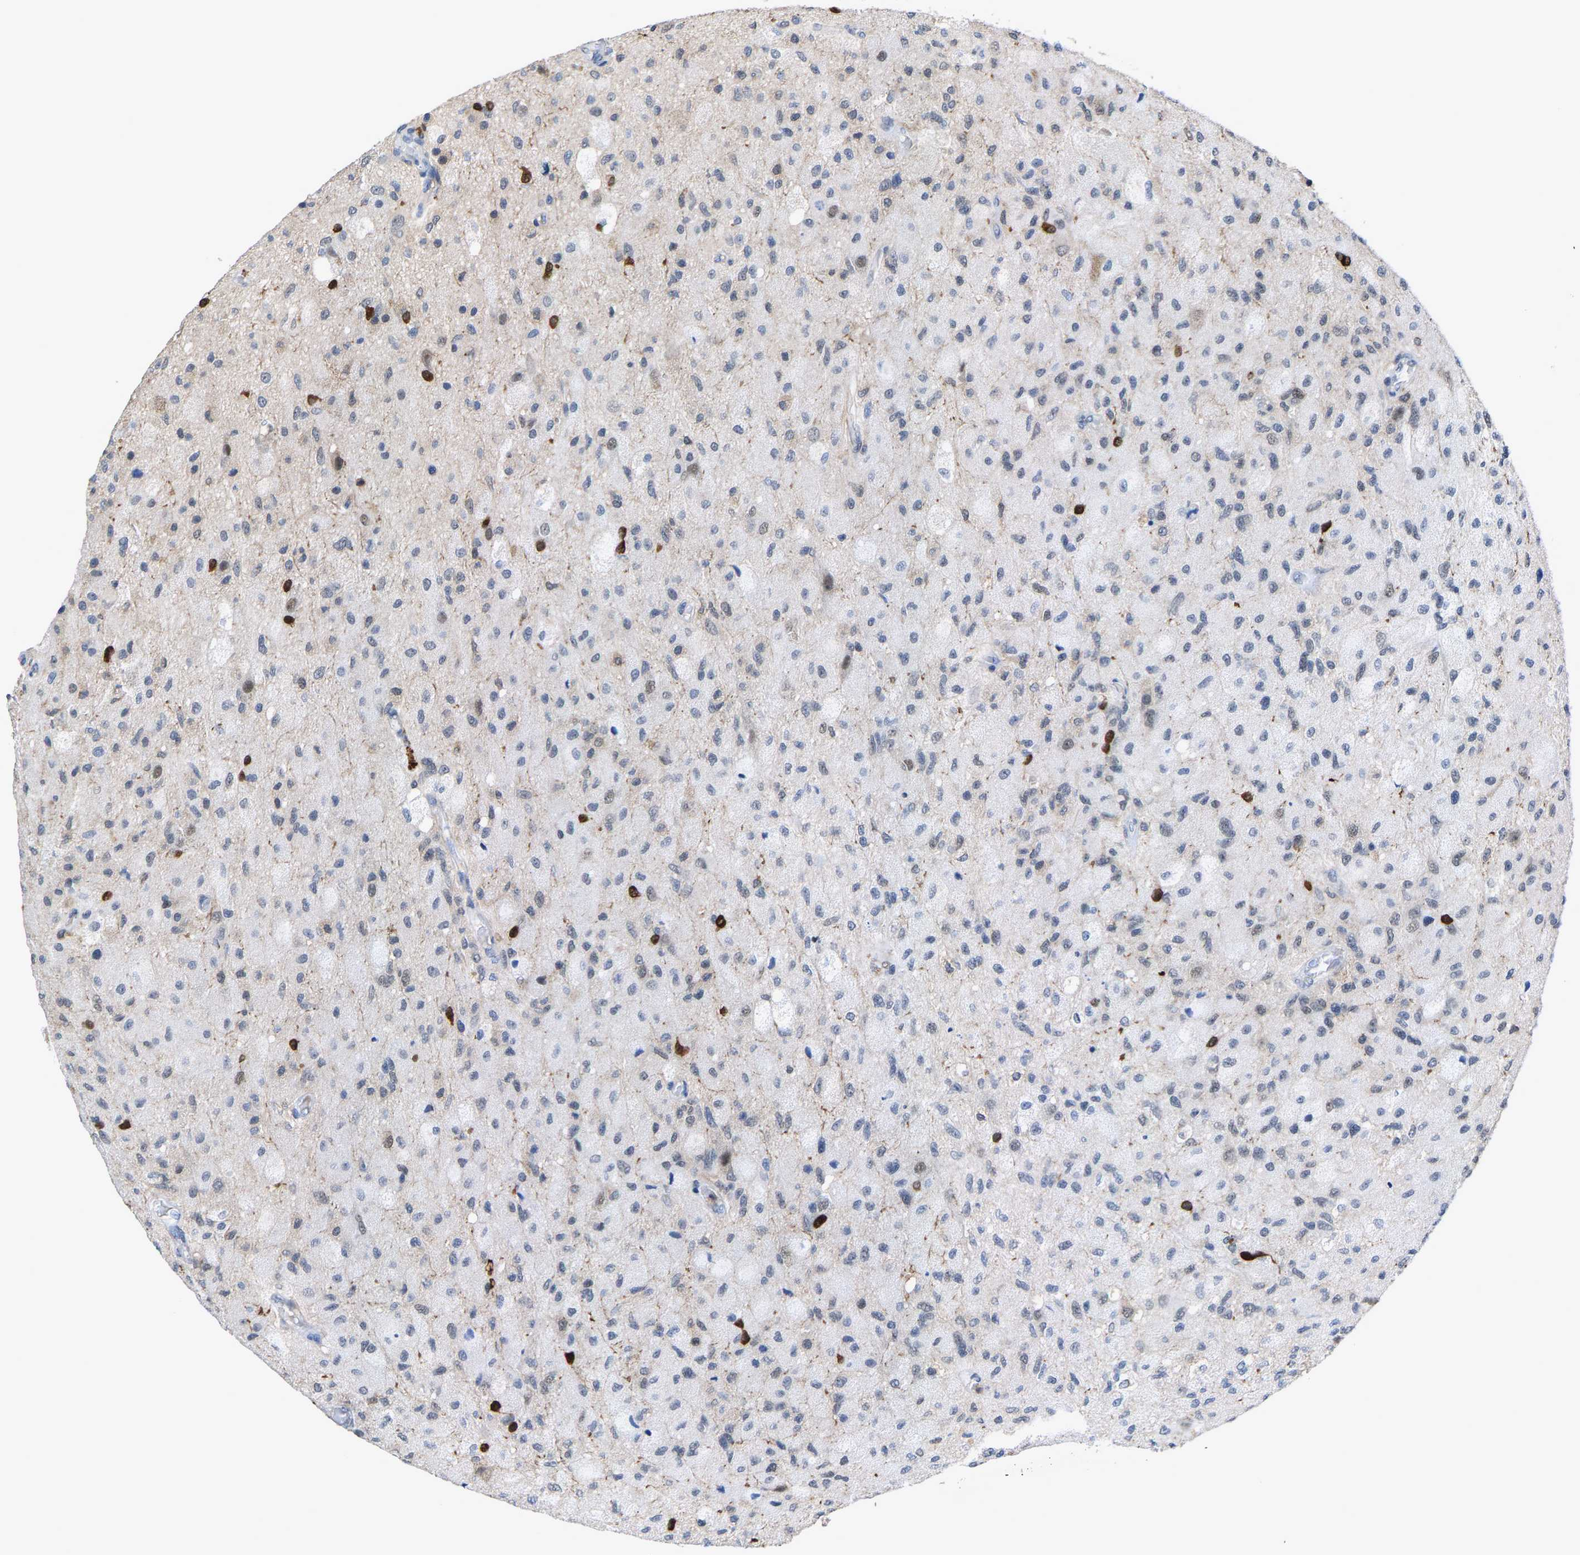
{"staining": {"intensity": "negative", "quantity": "none", "location": "none"}, "tissue": "glioma", "cell_type": "Tumor cells", "image_type": "cancer", "snomed": [{"axis": "morphology", "description": "Normal tissue, NOS"}, {"axis": "morphology", "description": "Glioma, malignant, High grade"}, {"axis": "topography", "description": "Cerebral cortex"}], "caption": "High magnification brightfield microscopy of malignant high-grade glioma stained with DAB (brown) and counterstained with hematoxylin (blue): tumor cells show no significant positivity. Brightfield microscopy of immunohistochemistry stained with DAB (3,3'-diaminobenzidine) (brown) and hematoxylin (blue), captured at high magnification.", "gene": "FGD3", "patient": {"sex": "male", "age": 77}}